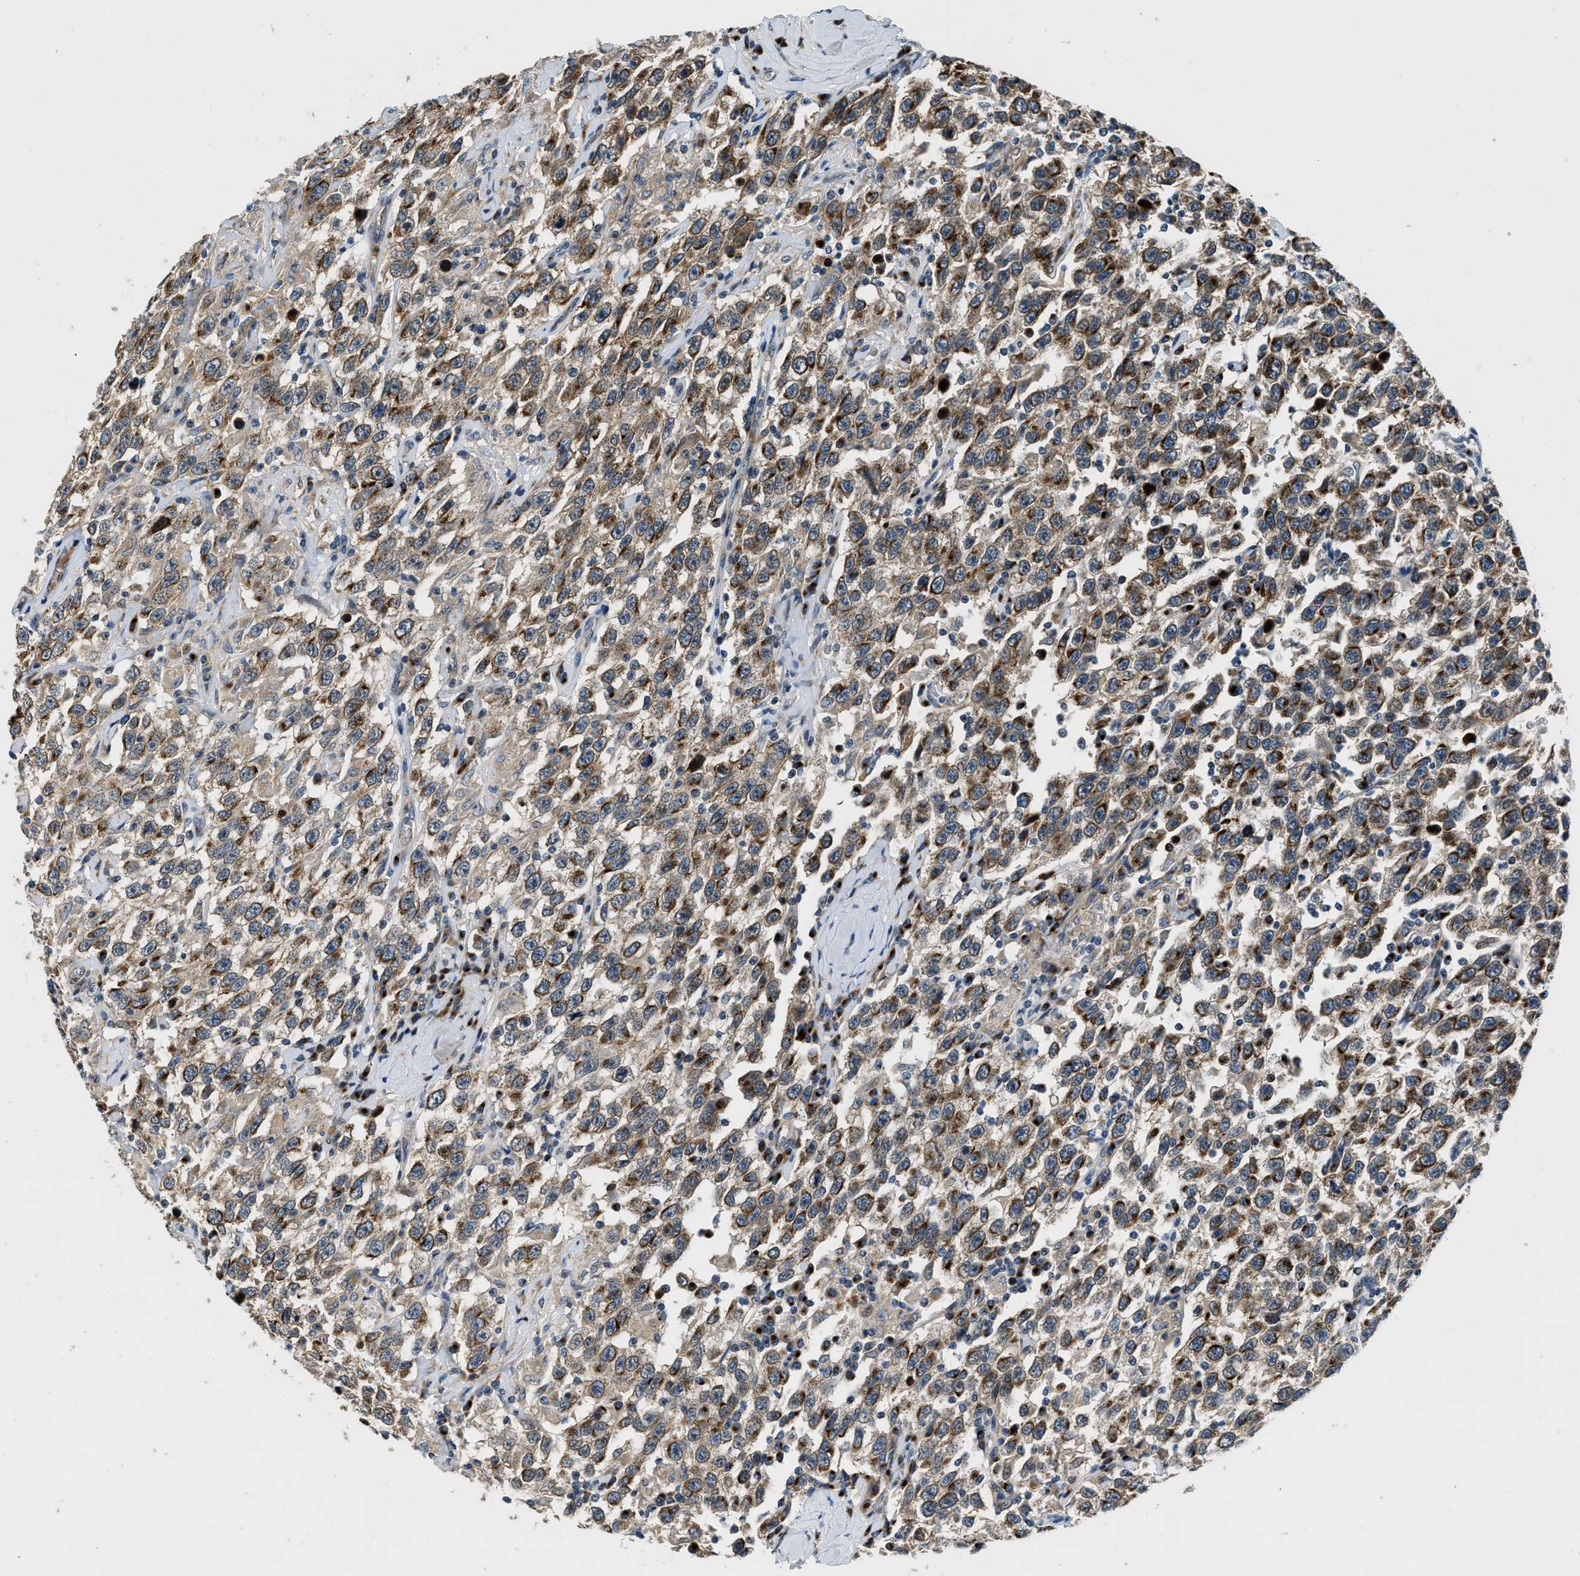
{"staining": {"intensity": "strong", "quantity": ">75%", "location": "cytoplasmic/membranous"}, "tissue": "testis cancer", "cell_type": "Tumor cells", "image_type": "cancer", "snomed": [{"axis": "morphology", "description": "Seminoma, NOS"}, {"axis": "topography", "description": "Testis"}], "caption": "High-magnification brightfield microscopy of testis seminoma stained with DAB (3,3'-diaminobenzidine) (brown) and counterstained with hematoxylin (blue). tumor cells exhibit strong cytoplasmic/membranous staining is identified in about>75% of cells. The protein of interest is shown in brown color, while the nuclei are stained blue.", "gene": "FUT8", "patient": {"sex": "male", "age": 41}}